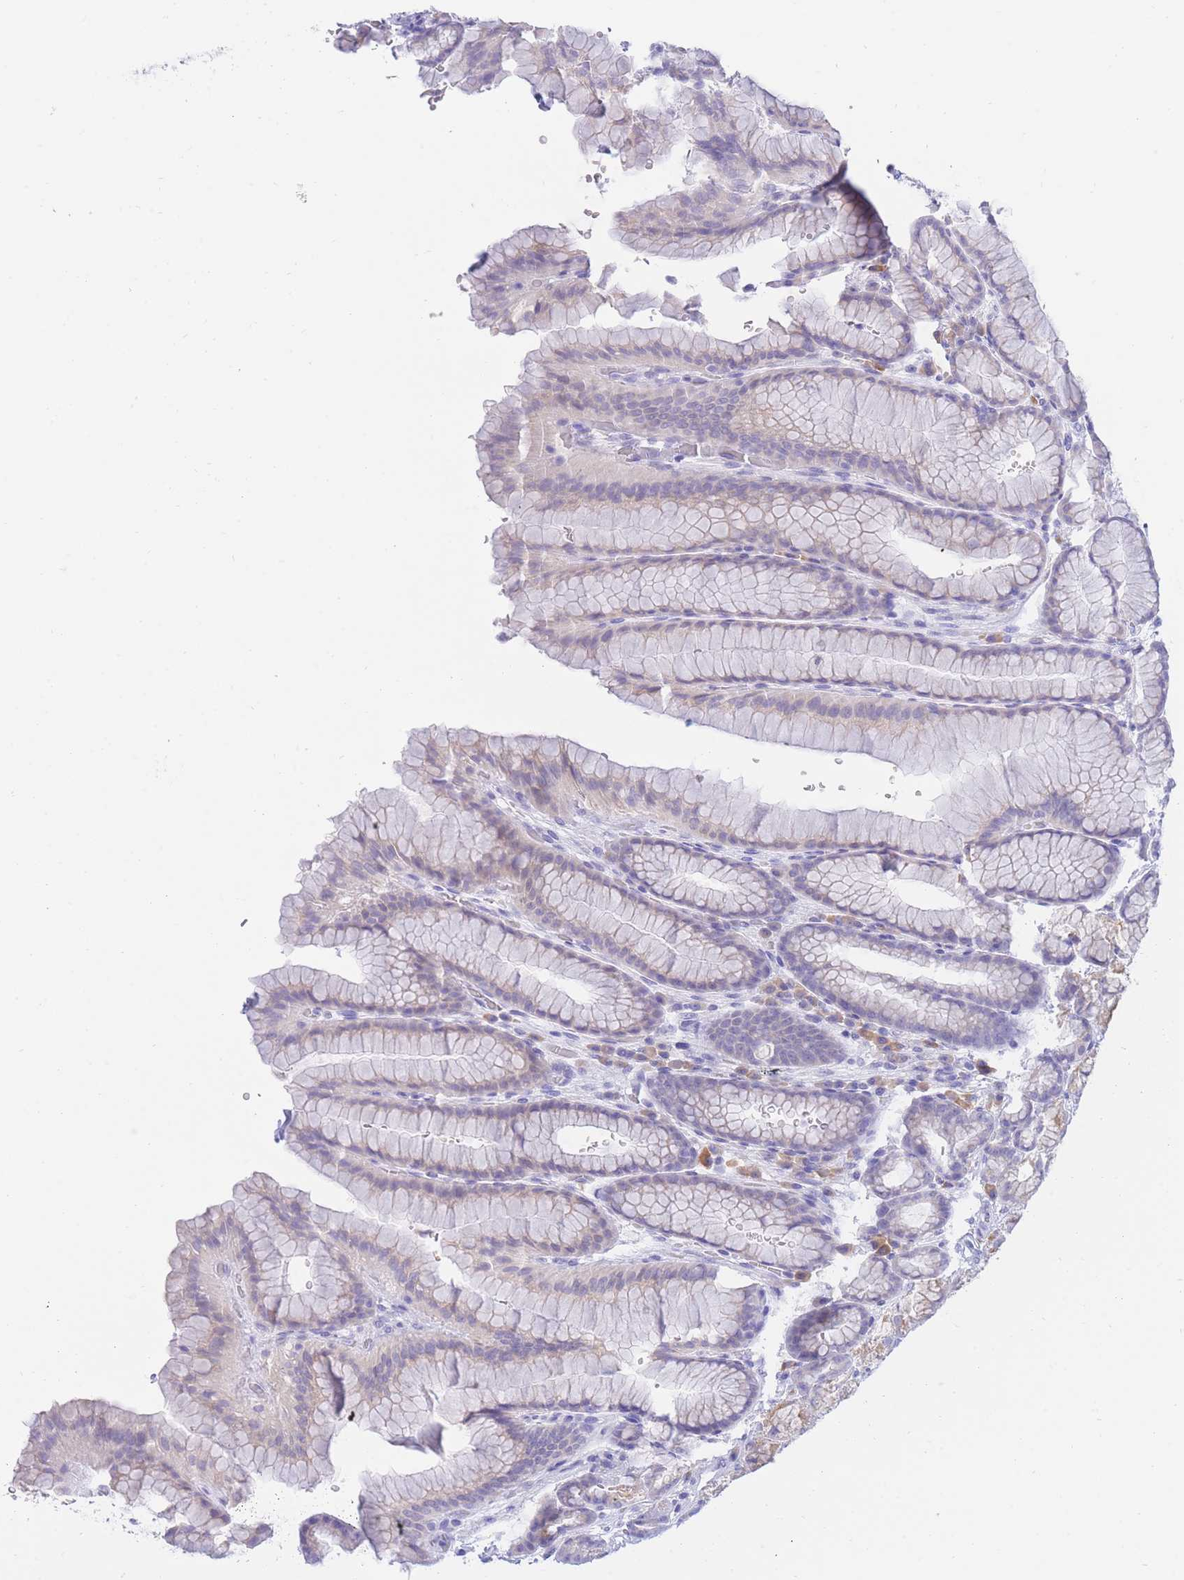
{"staining": {"intensity": "moderate", "quantity": "25%-75%", "location": "cytoplasmic/membranous"}, "tissue": "stomach", "cell_type": "Glandular cells", "image_type": "normal", "snomed": [{"axis": "morphology", "description": "Normal tissue, NOS"}, {"axis": "morphology", "description": "Adenocarcinoma, NOS"}, {"axis": "topography", "description": "Stomach"}], "caption": "Immunohistochemical staining of unremarkable stomach shows medium levels of moderate cytoplasmic/membranous expression in about 25%-75% of glandular cells.", "gene": "SSUH2", "patient": {"sex": "male", "age": 57}}